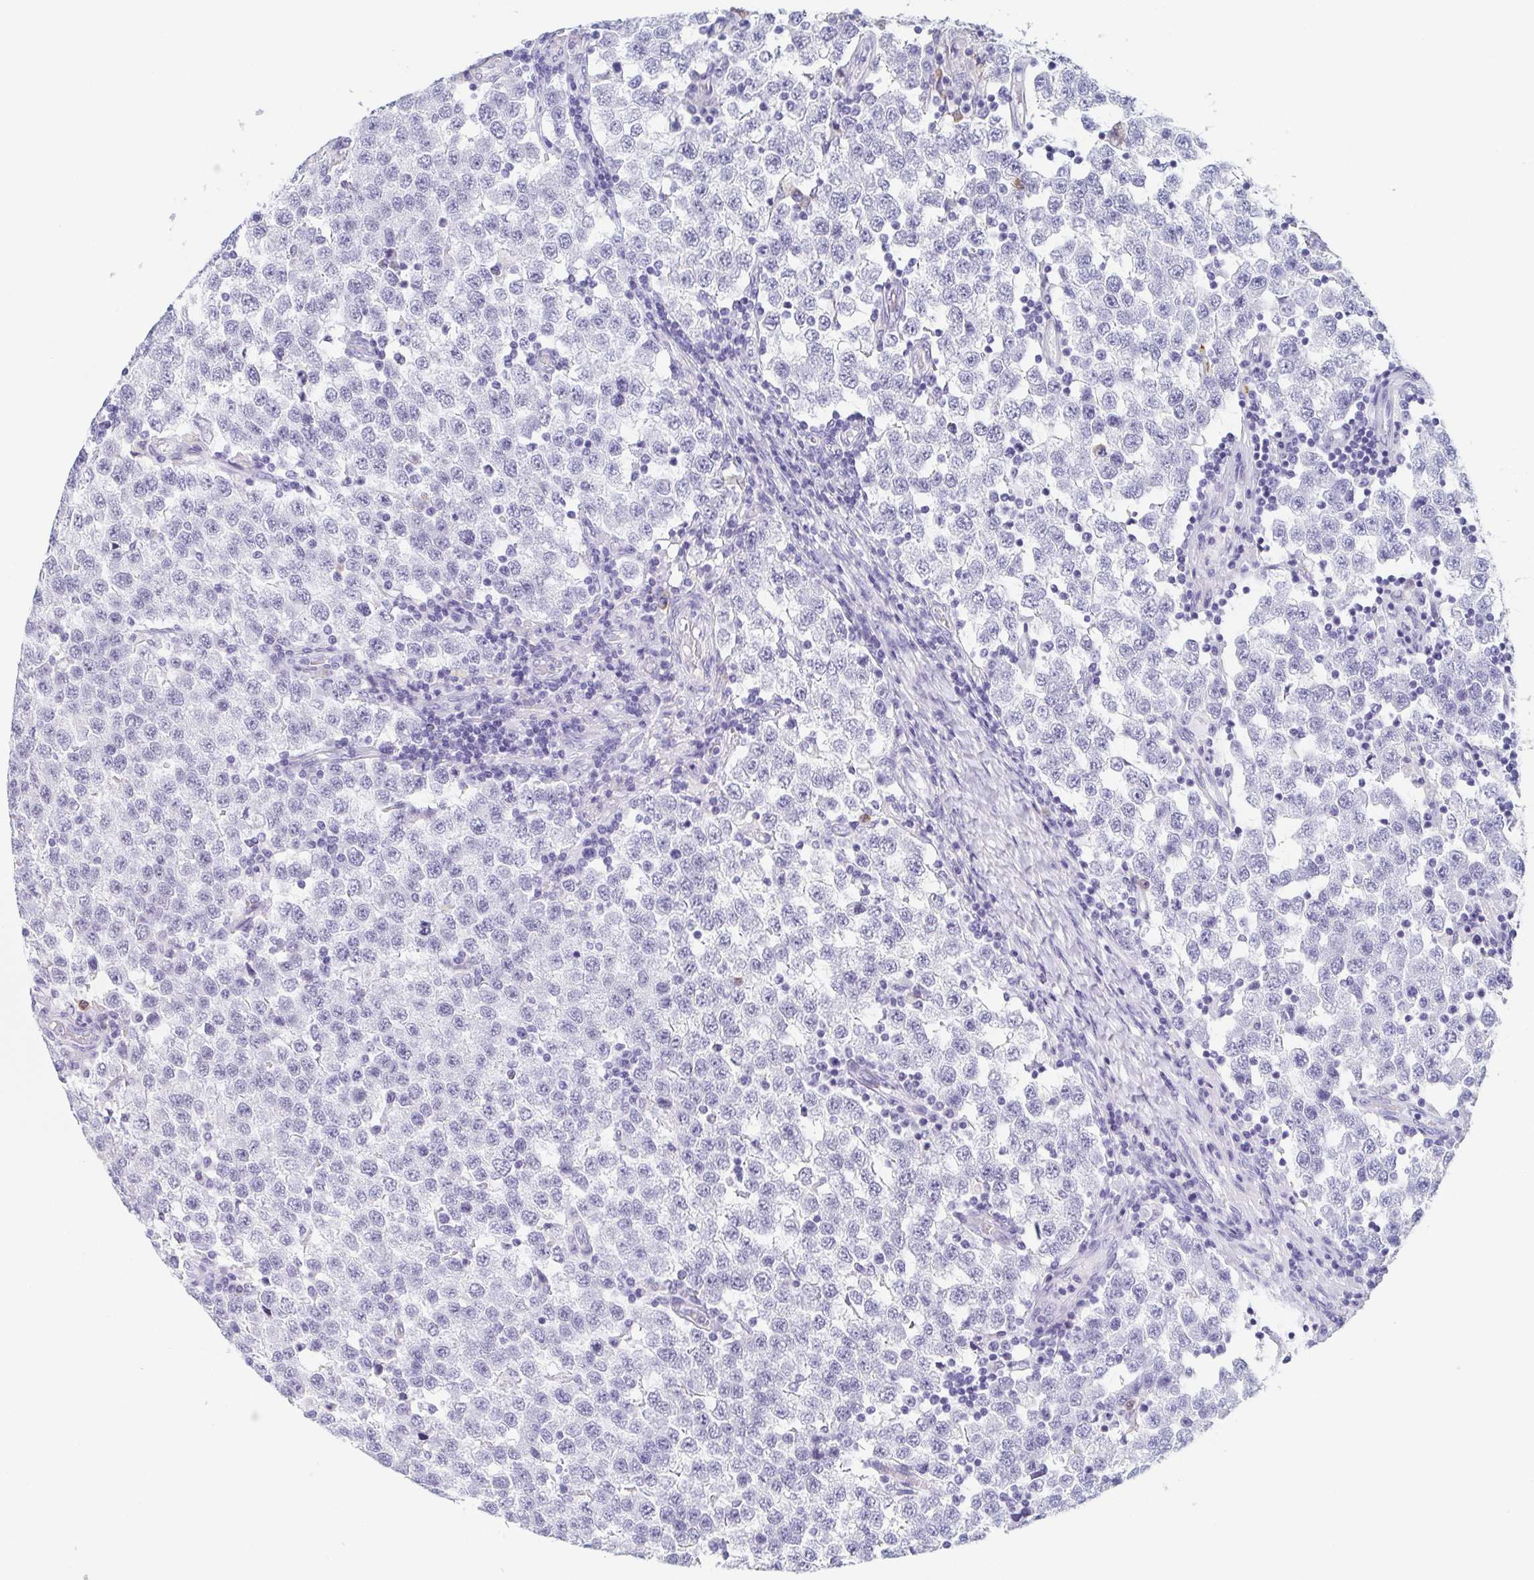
{"staining": {"intensity": "negative", "quantity": "none", "location": "none"}, "tissue": "testis cancer", "cell_type": "Tumor cells", "image_type": "cancer", "snomed": [{"axis": "morphology", "description": "Seminoma, NOS"}, {"axis": "topography", "description": "Testis"}], "caption": "This is an immunohistochemistry histopathology image of testis cancer (seminoma). There is no staining in tumor cells.", "gene": "REG4", "patient": {"sex": "male", "age": 34}}